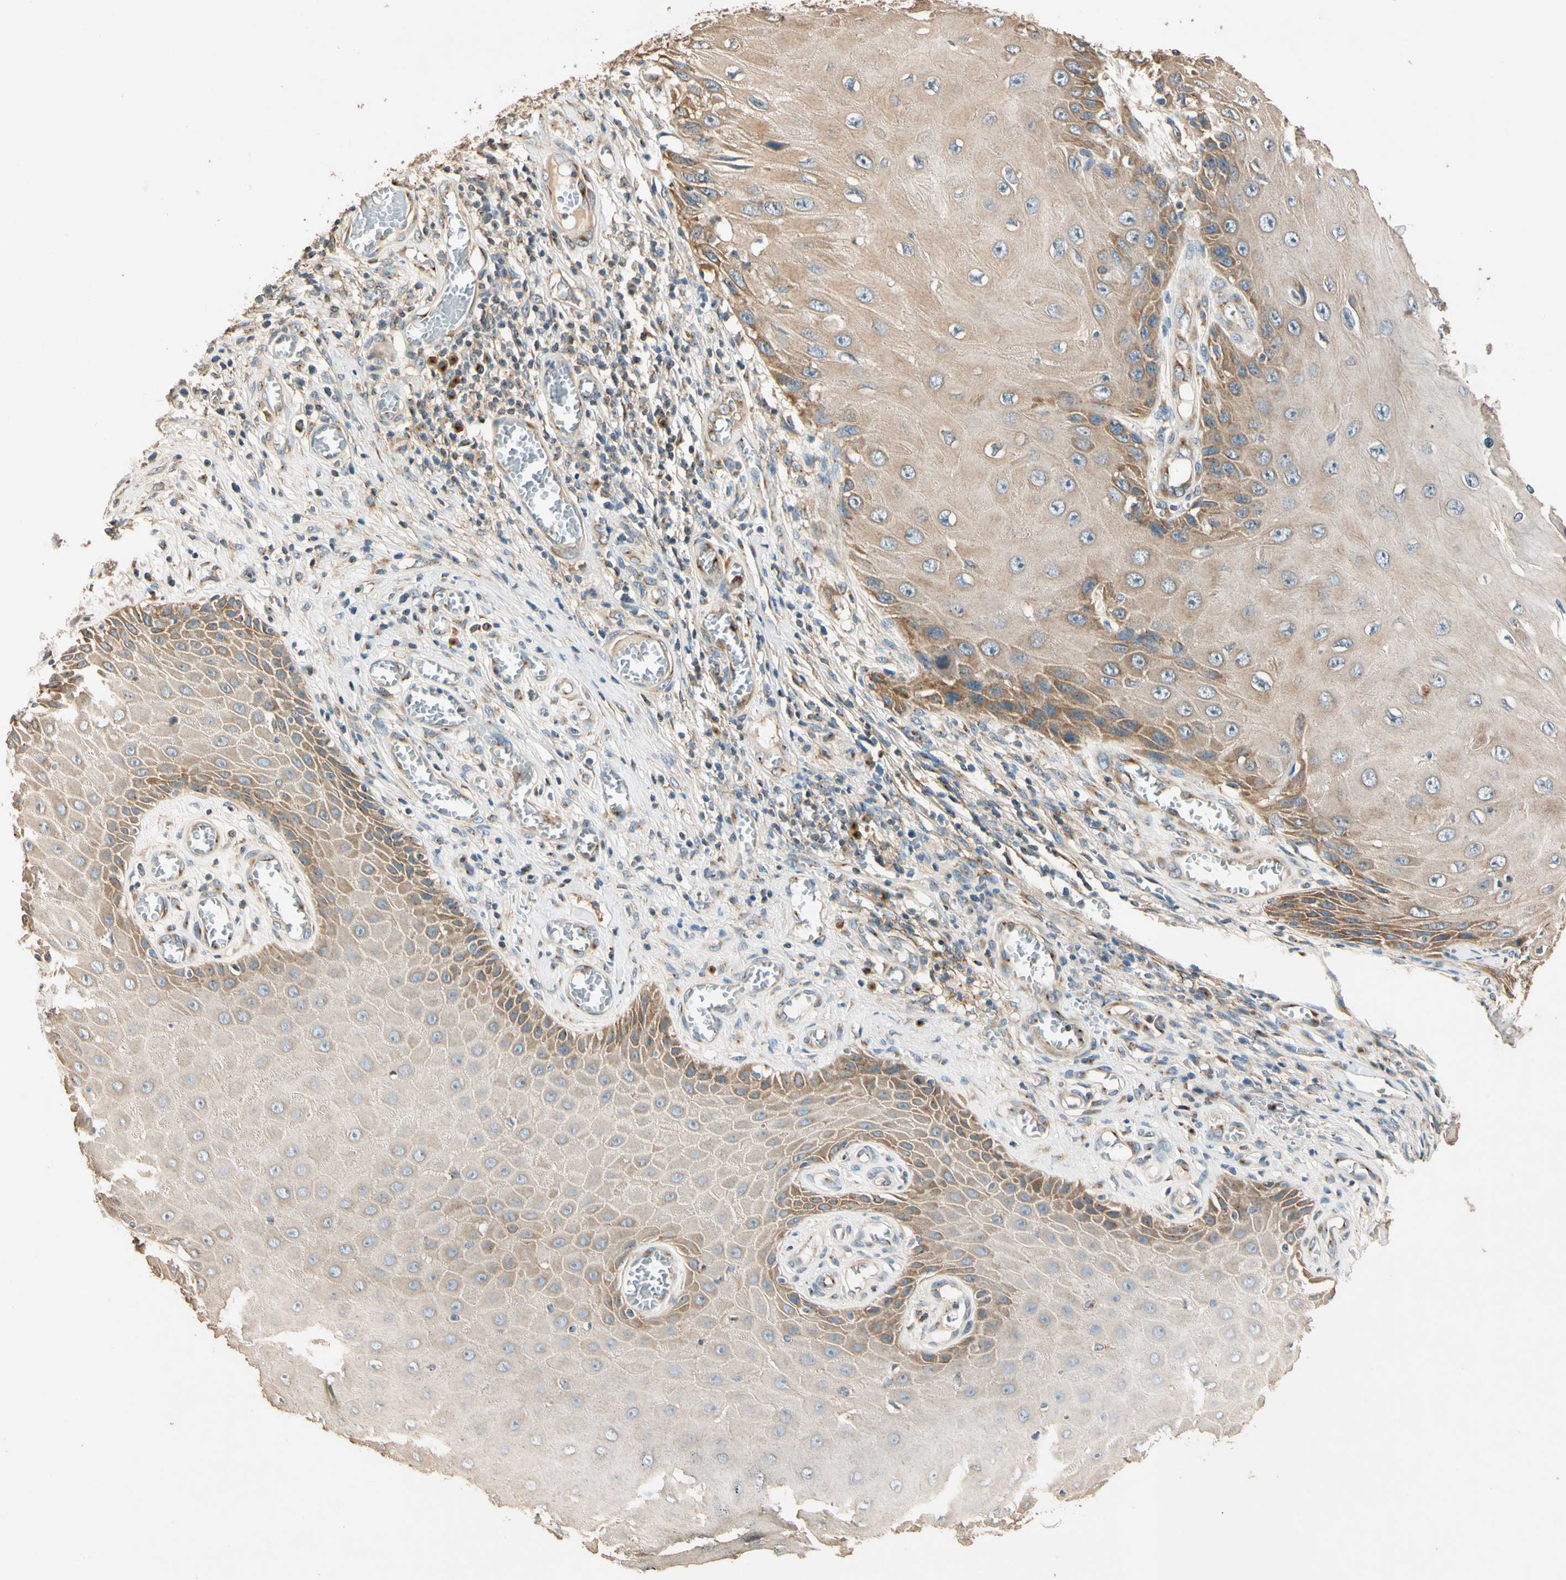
{"staining": {"intensity": "moderate", "quantity": ">75%", "location": "cytoplasmic/membranous"}, "tissue": "skin cancer", "cell_type": "Tumor cells", "image_type": "cancer", "snomed": [{"axis": "morphology", "description": "Squamous cell carcinoma, NOS"}, {"axis": "topography", "description": "Skin"}], "caption": "IHC (DAB (3,3'-diaminobenzidine)) staining of skin cancer (squamous cell carcinoma) reveals moderate cytoplasmic/membranous protein staining in approximately >75% of tumor cells.", "gene": "AKAP9", "patient": {"sex": "female", "age": 73}}